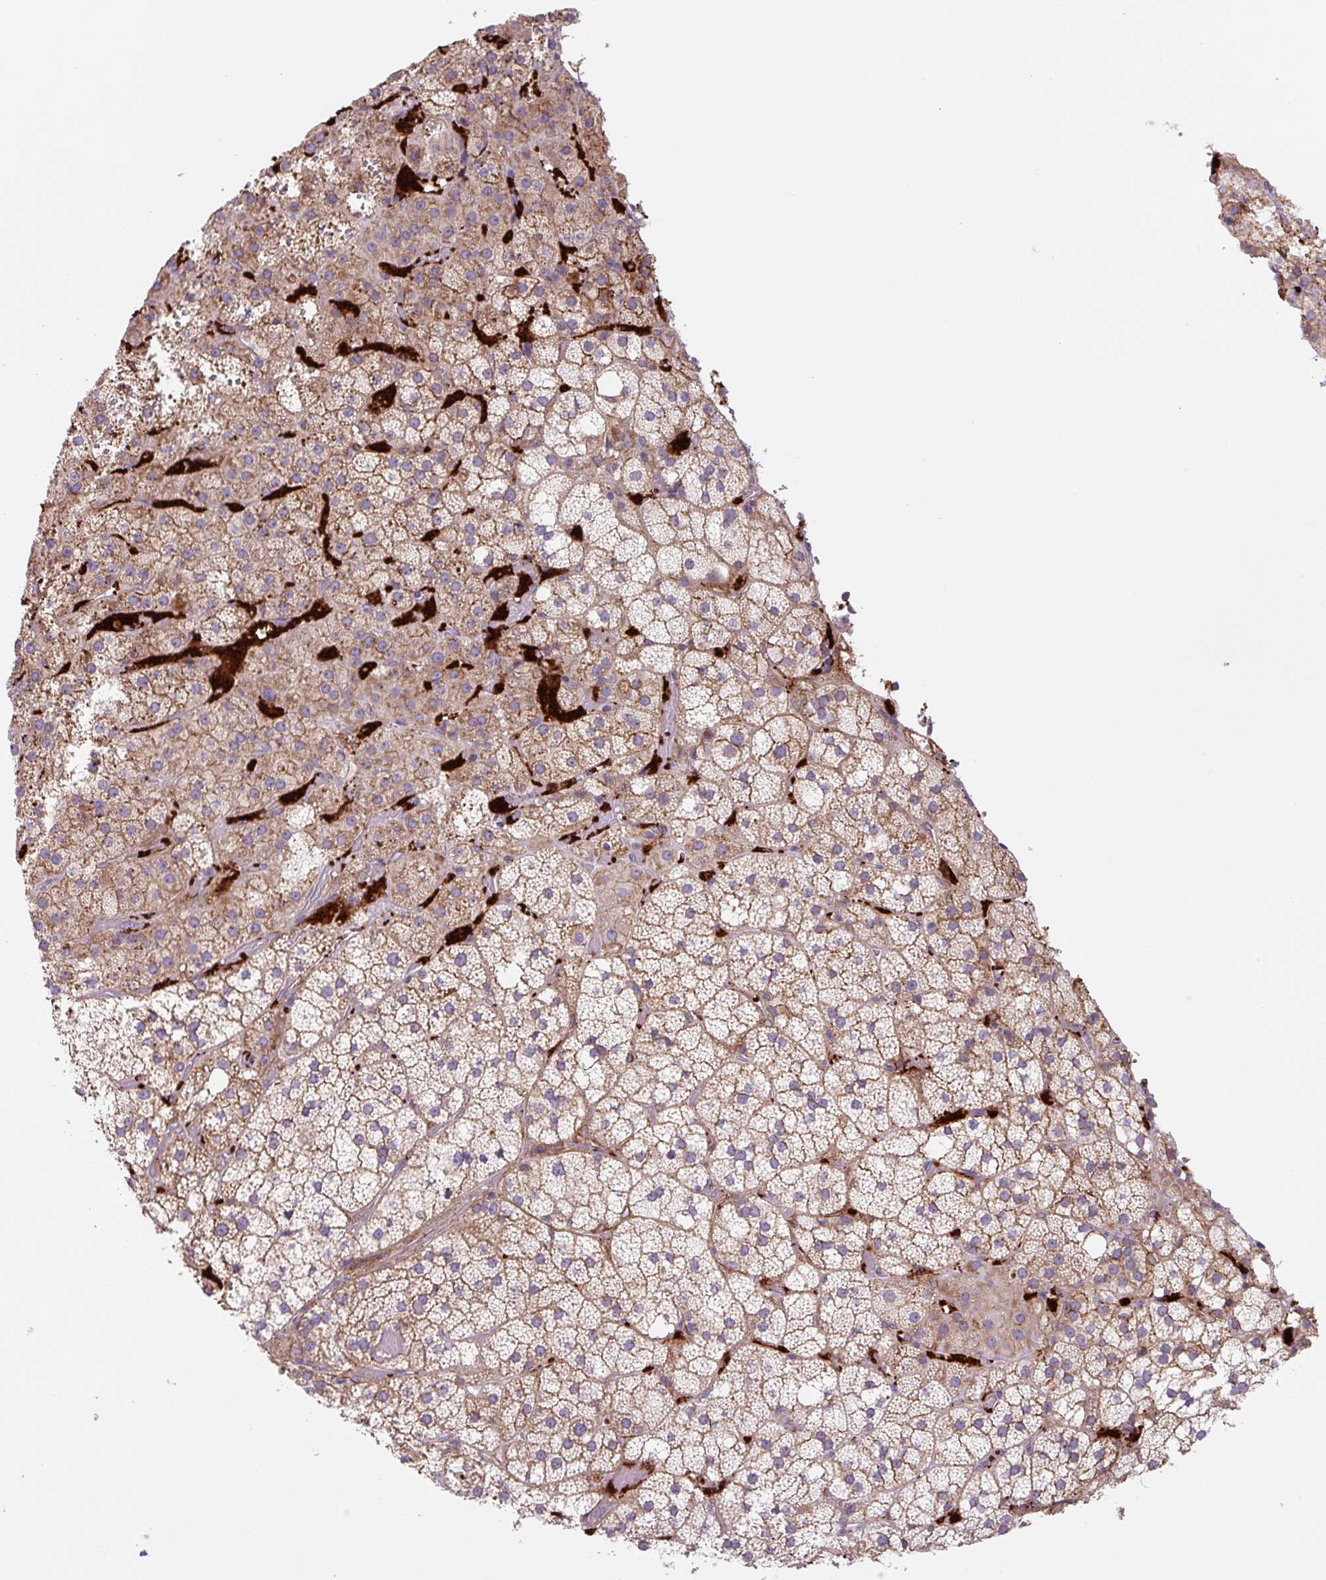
{"staining": {"intensity": "moderate", "quantity": "25%-75%", "location": "cytoplasmic/membranous"}, "tissue": "adrenal gland", "cell_type": "Glandular cells", "image_type": "normal", "snomed": [{"axis": "morphology", "description": "Normal tissue, NOS"}, {"axis": "topography", "description": "Adrenal gland"}], "caption": "A high-resolution image shows IHC staining of normal adrenal gland, which demonstrates moderate cytoplasmic/membranous positivity in approximately 25%-75% of glandular cells.", "gene": "DHFR2", "patient": {"sex": "male", "age": 53}}